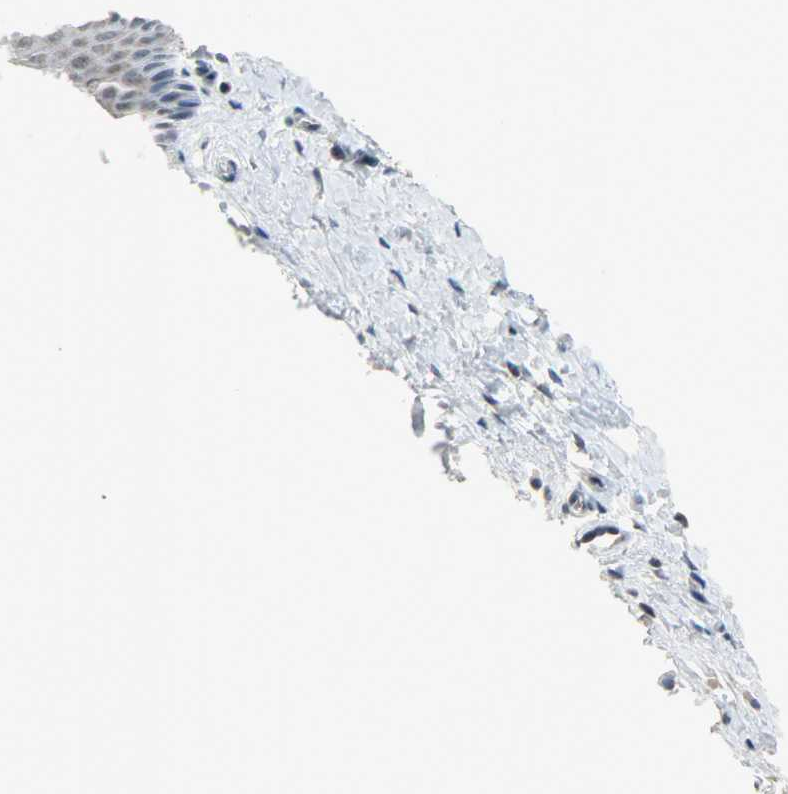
{"staining": {"intensity": "negative", "quantity": "none", "location": "none"}, "tissue": "cervix", "cell_type": "Glandular cells", "image_type": "normal", "snomed": [{"axis": "morphology", "description": "Normal tissue, NOS"}, {"axis": "topography", "description": "Cervix"}], "caption": "Immunohistochemical staining of normal cervix displays no significant staining in glandular cells.", "gene": "IL15", "patient": {"sex": "female", "age": 55}}